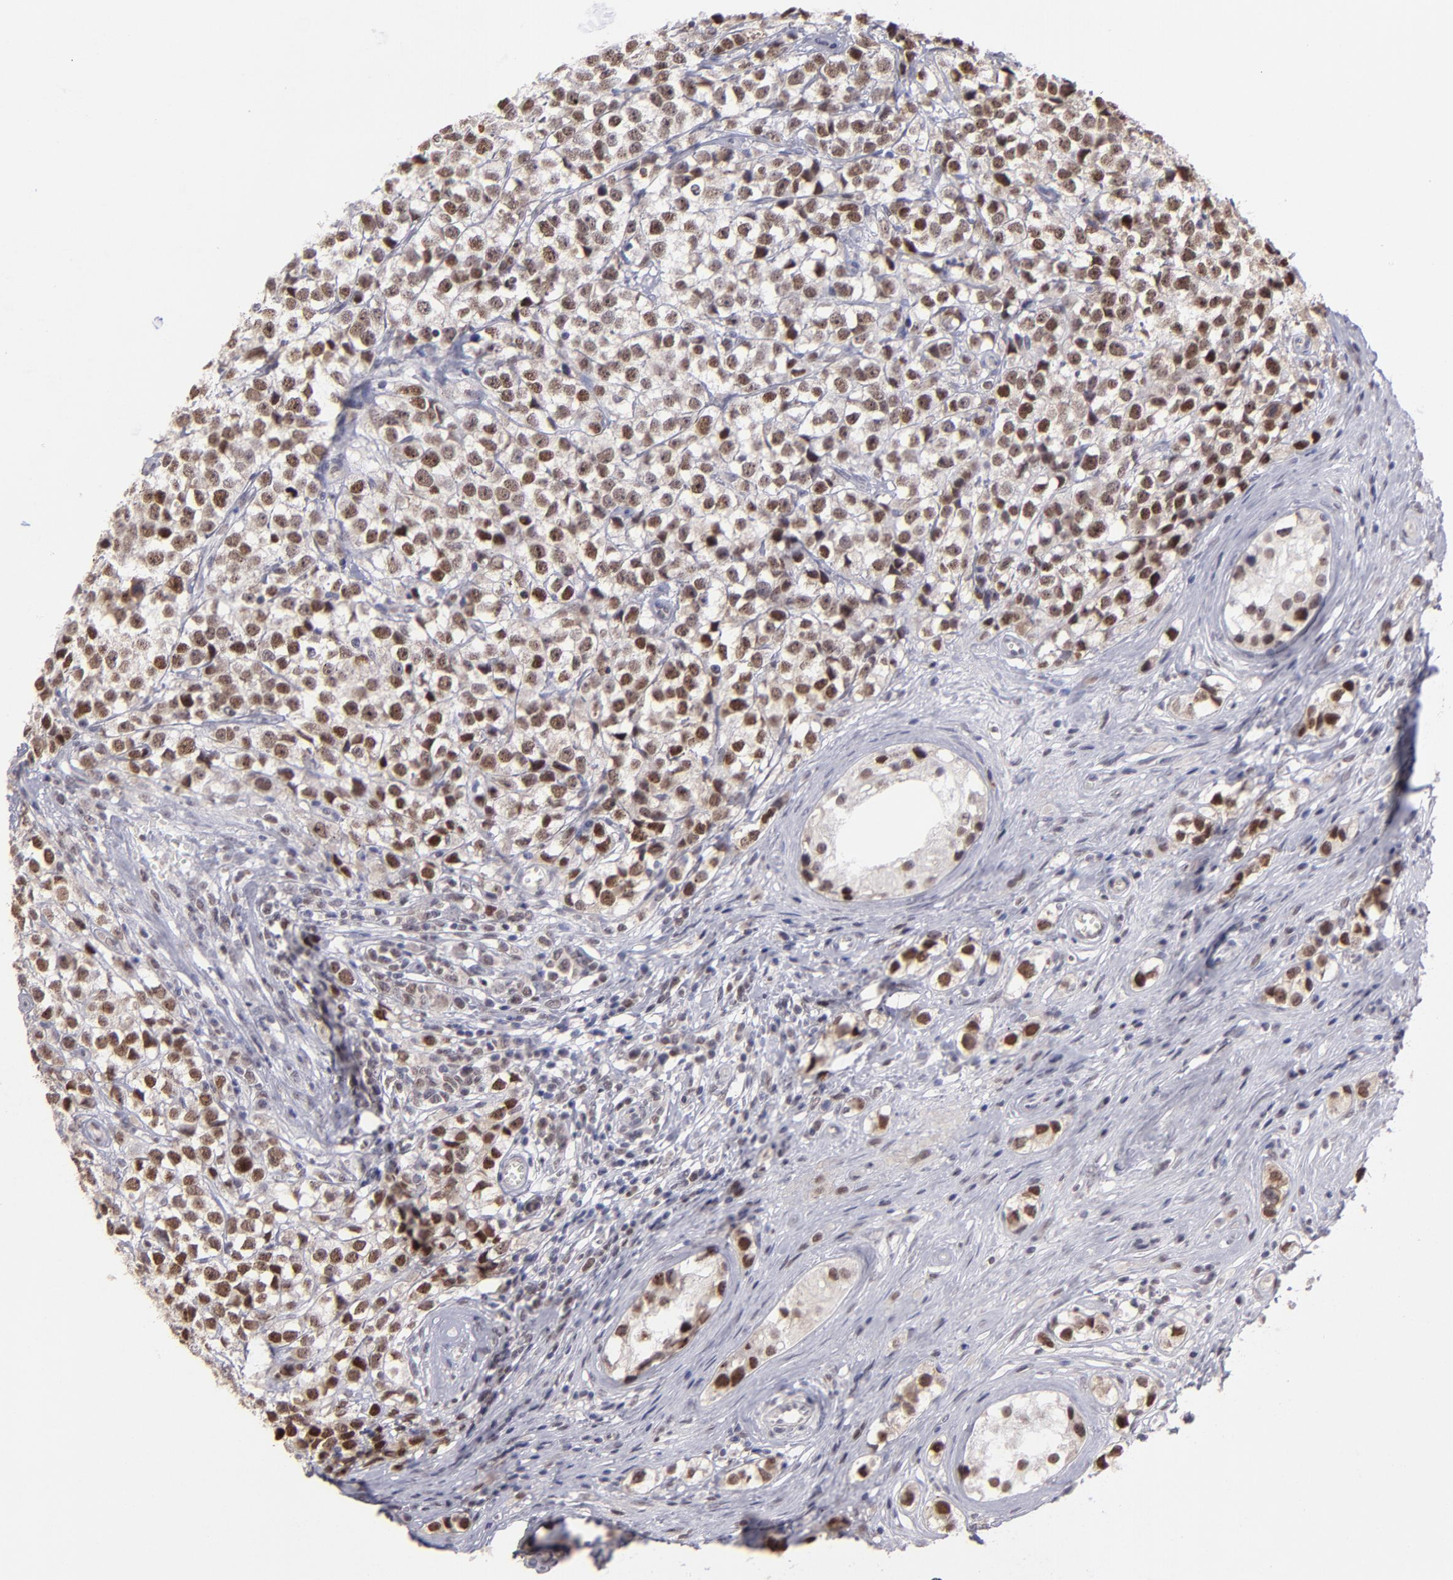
{"staining": {"intensity": "strong", "quantity": ">75%", "location": "nuclear"}, "tissue": "testis cancer", "cell_type": "Tumor cells", "image_type": "cancer", "snomed": [{"axis": "morphology", "description": "Seminoma, NOS"}, {"axis": "topography", "description": "Testis"}], "caption": "Immunohistochemical staining of human testis cancer (seminoma) displays strong nuclear protein expression in approximately >75% of tumor cells. (Stains: DAB in brown, nuclei in blue, Microscopy: brightfield microscopy at high magnification).", "gene": "OTUB2", "patient": {"sex": "male", "age": 25}}